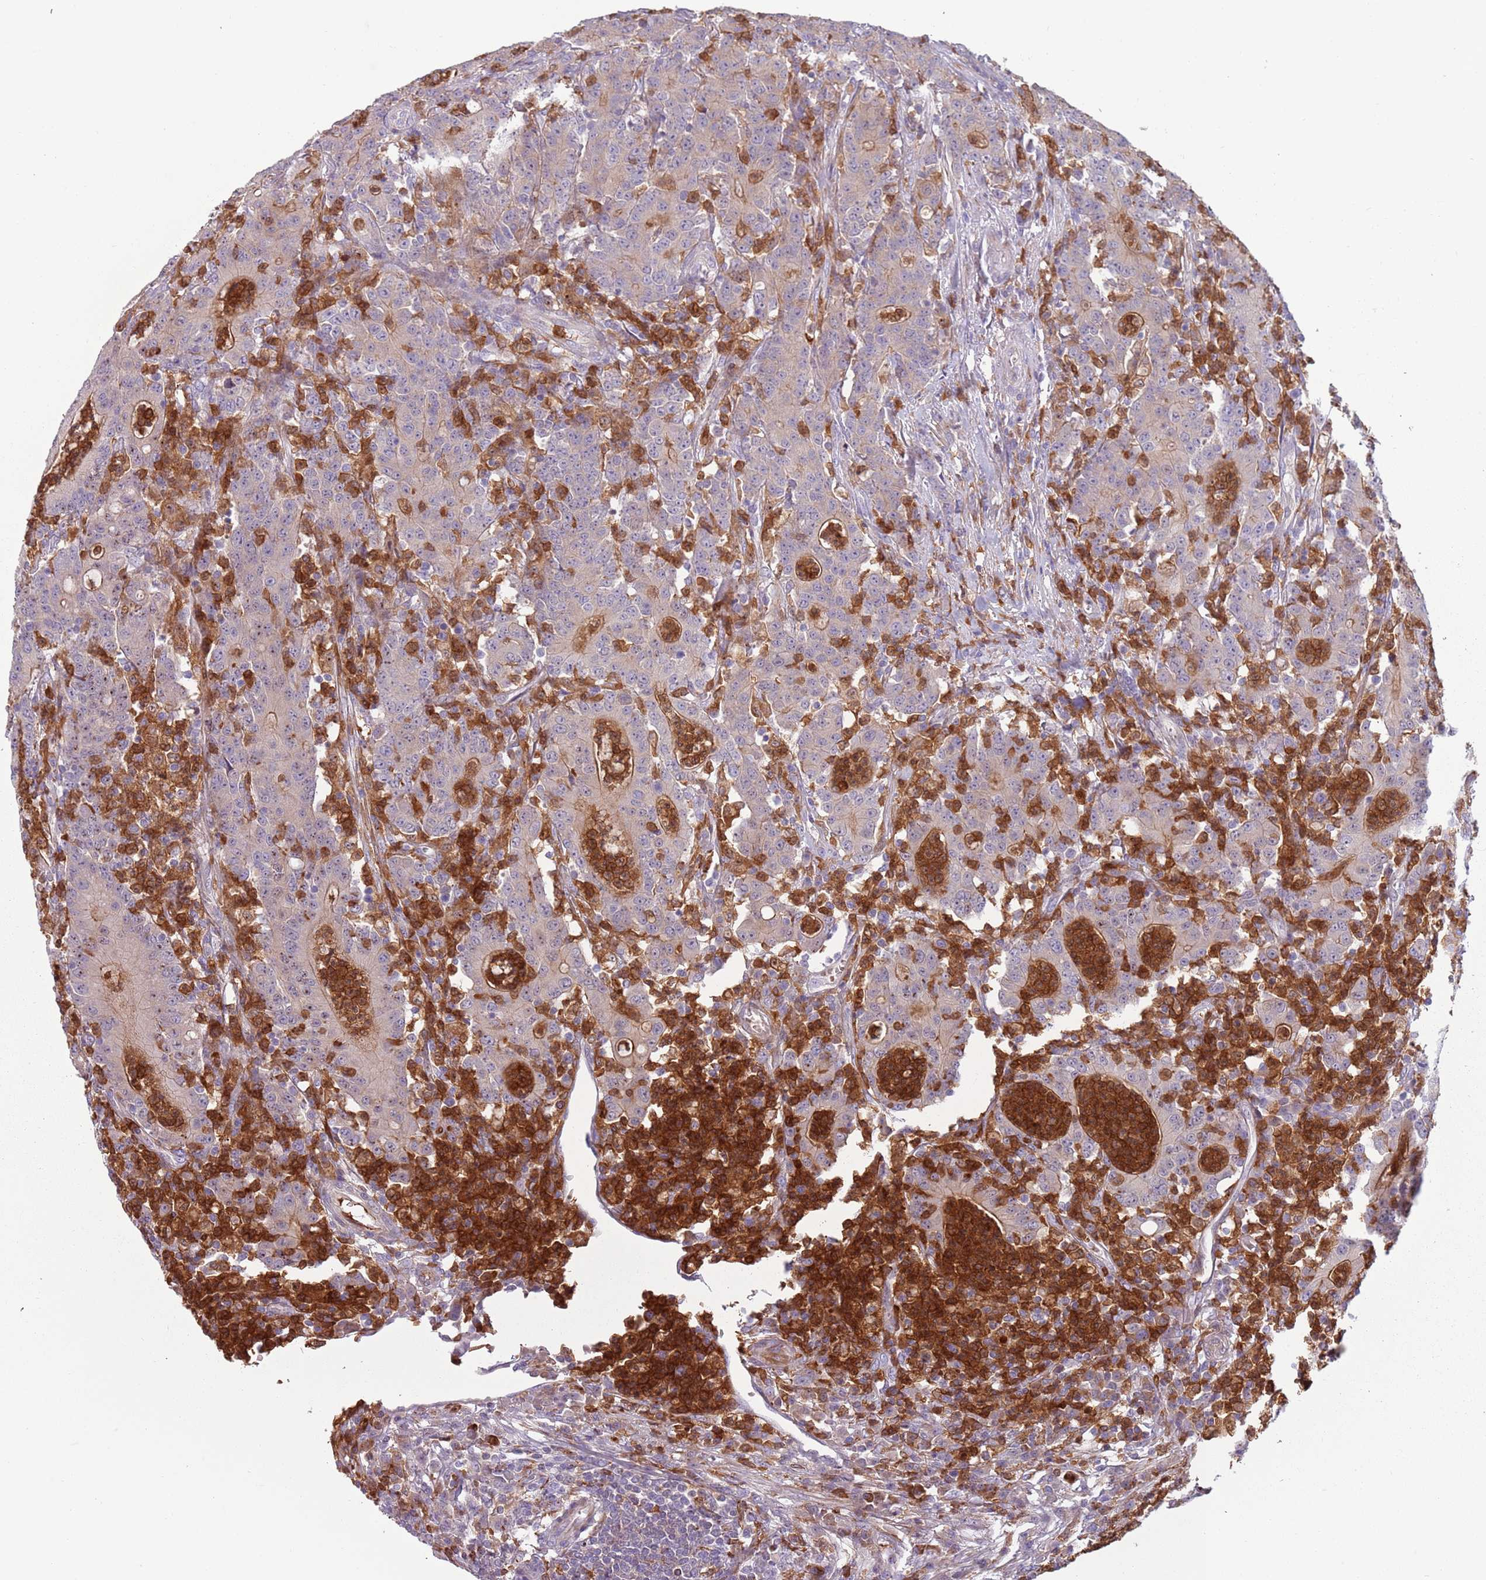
{"staining": {"intensity": "weak", "quantity": "<25%", "location": "cytoplasmic/membranous"}, "tissue": "colorectal cancer", "cell_type": "Tumor cells", "image_type": "cancer", "snomed": [{"axis": "morphology", "description": "Adenocarcinoma, NOS"}, {"axis": "topography", "description": "Colon"}], "caption": "This is an IHC histopathology image of human colorectal adenocarcinoma. There is no expression in tumor cells.", "gene": "NADK", "patient": {"sex": "male", "age": 83}}